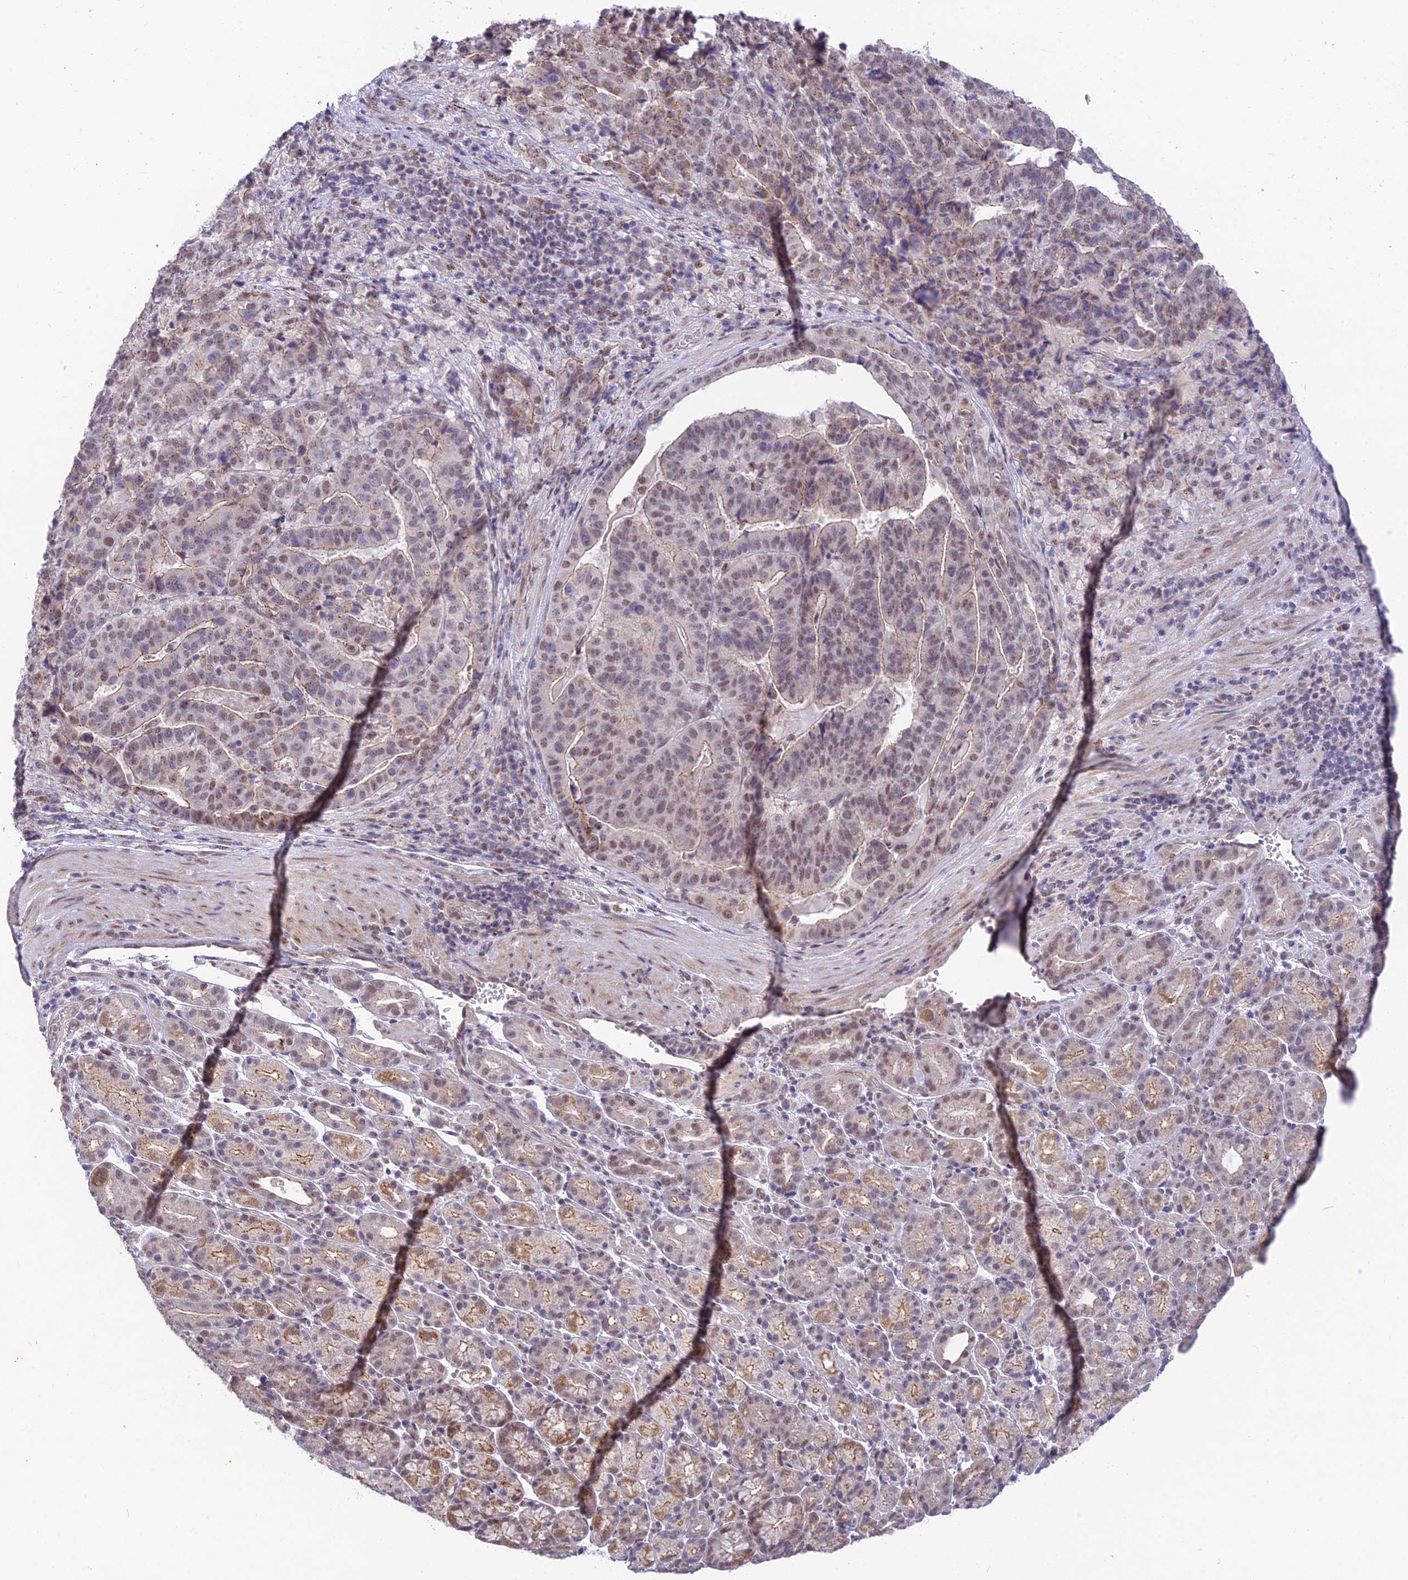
{"staining": {"intensity": "weak", "quantity": "25%-75%", "location": "nuclear"}, "tissue": "stomach cancer", "cell_type": "Tumor cells", "image_type": "cancer", "snomed": [{"axis": "morphology", "description": "Adenocarcinoma, NOS"}, {"axis": "topography", "description": "Stomach"}], "caption": "Immunohistochemical staining of adenocarcinoma (stomach) exhibits low levels of weak nuclear staining in about 25%-75% of tumor cells.", "gene": "MICOS13", "patient": {"sex": "male", "age": 48}}